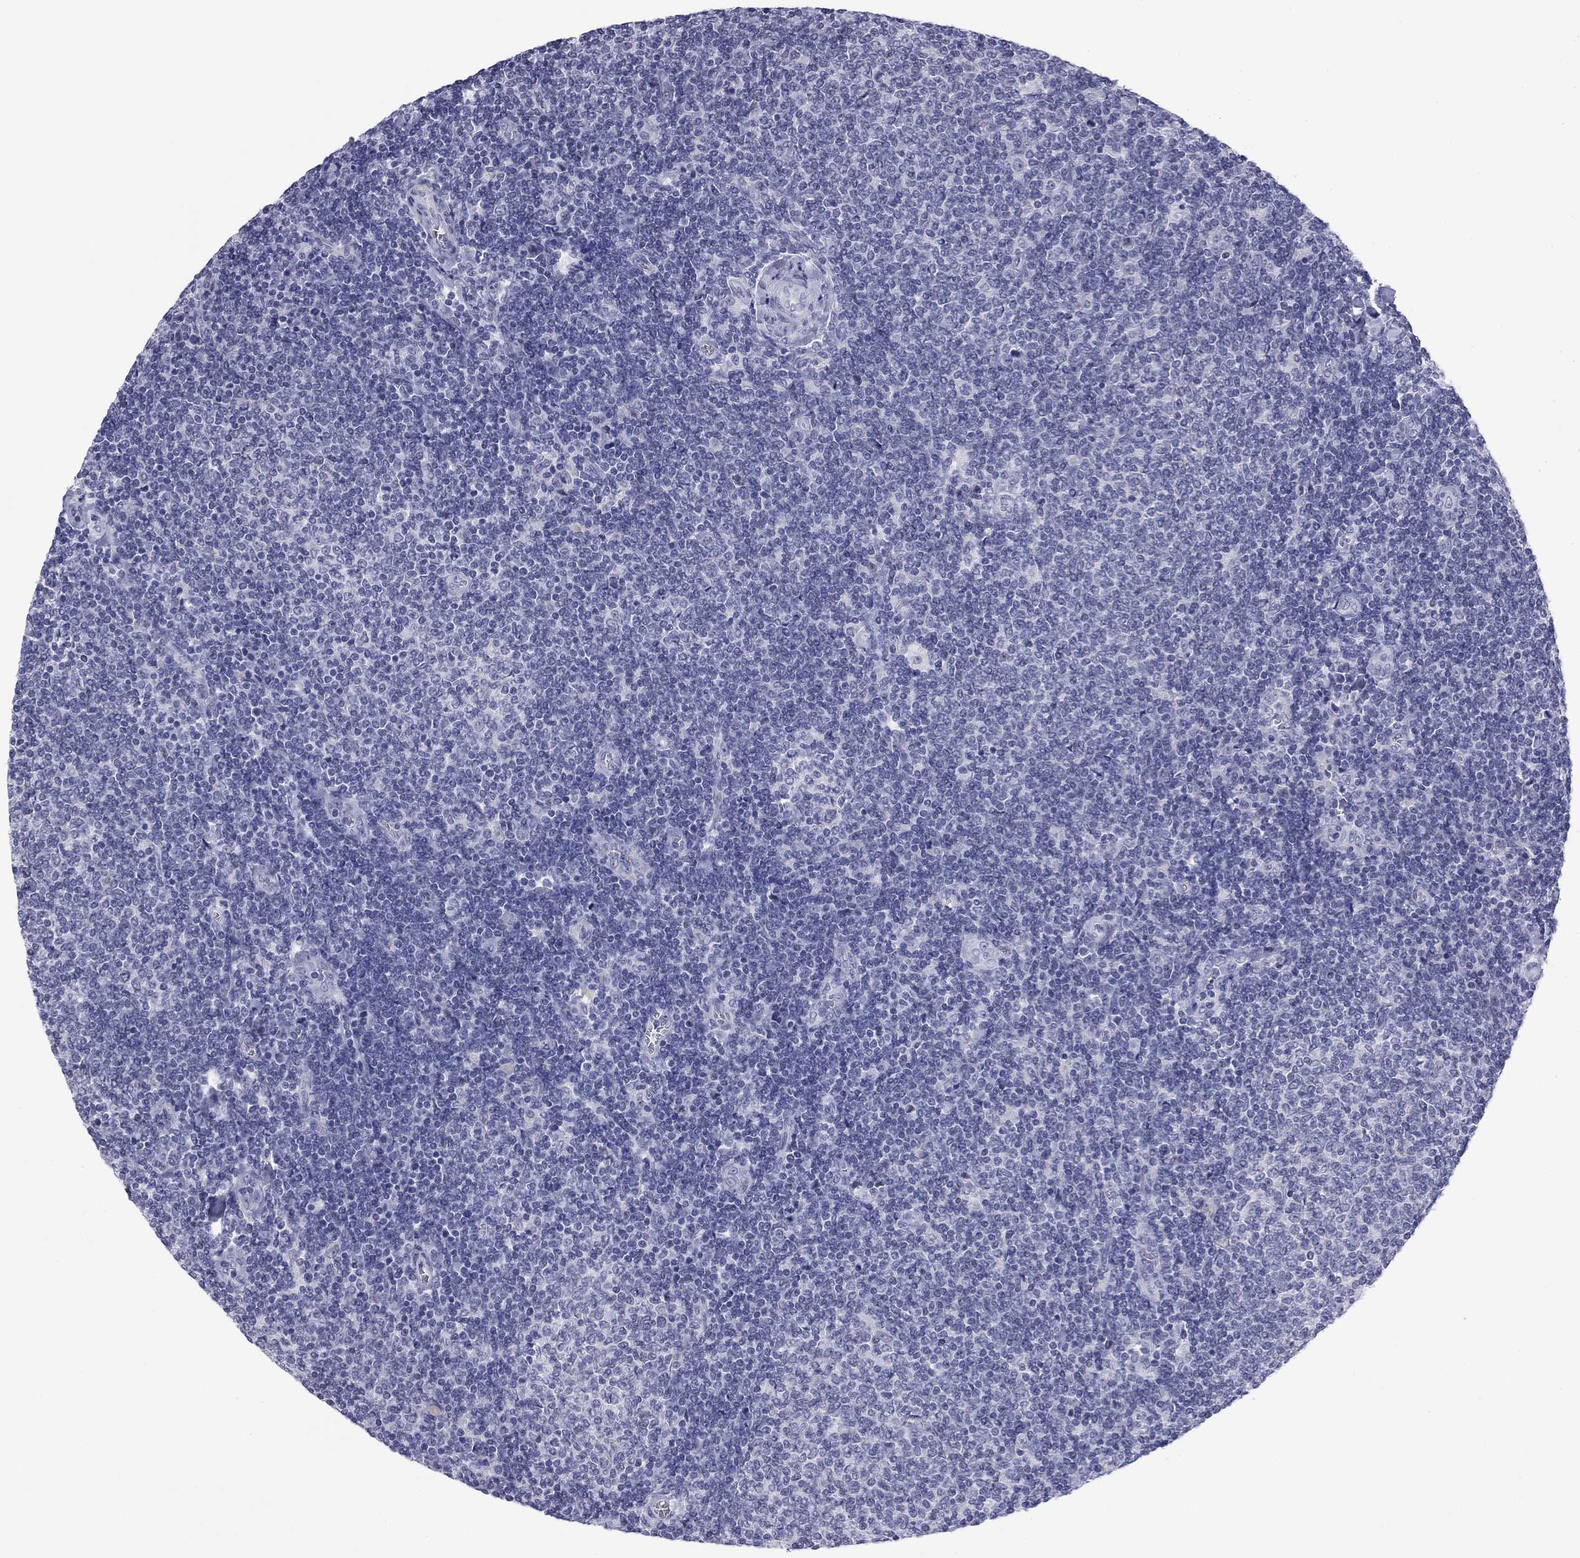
{"staining": {"intensity": "negative", "quantity": "none", "location": "none"}, "tissue": "lymphoma", "cell_type": "Tumor cells", "image_type": "cancer", "snomed": [{"axis": "morphology", "description": "Malignant lymphoma, non-Hodgkin's type, Low grade"}, {"axis": "topography", "description": "Lymph node"}], "caption": "A histopathology image of human lymphoma is negative for staining in tumor cells.", "gene": "PRPH", "patient": {"sex": "male", "age": 52}}